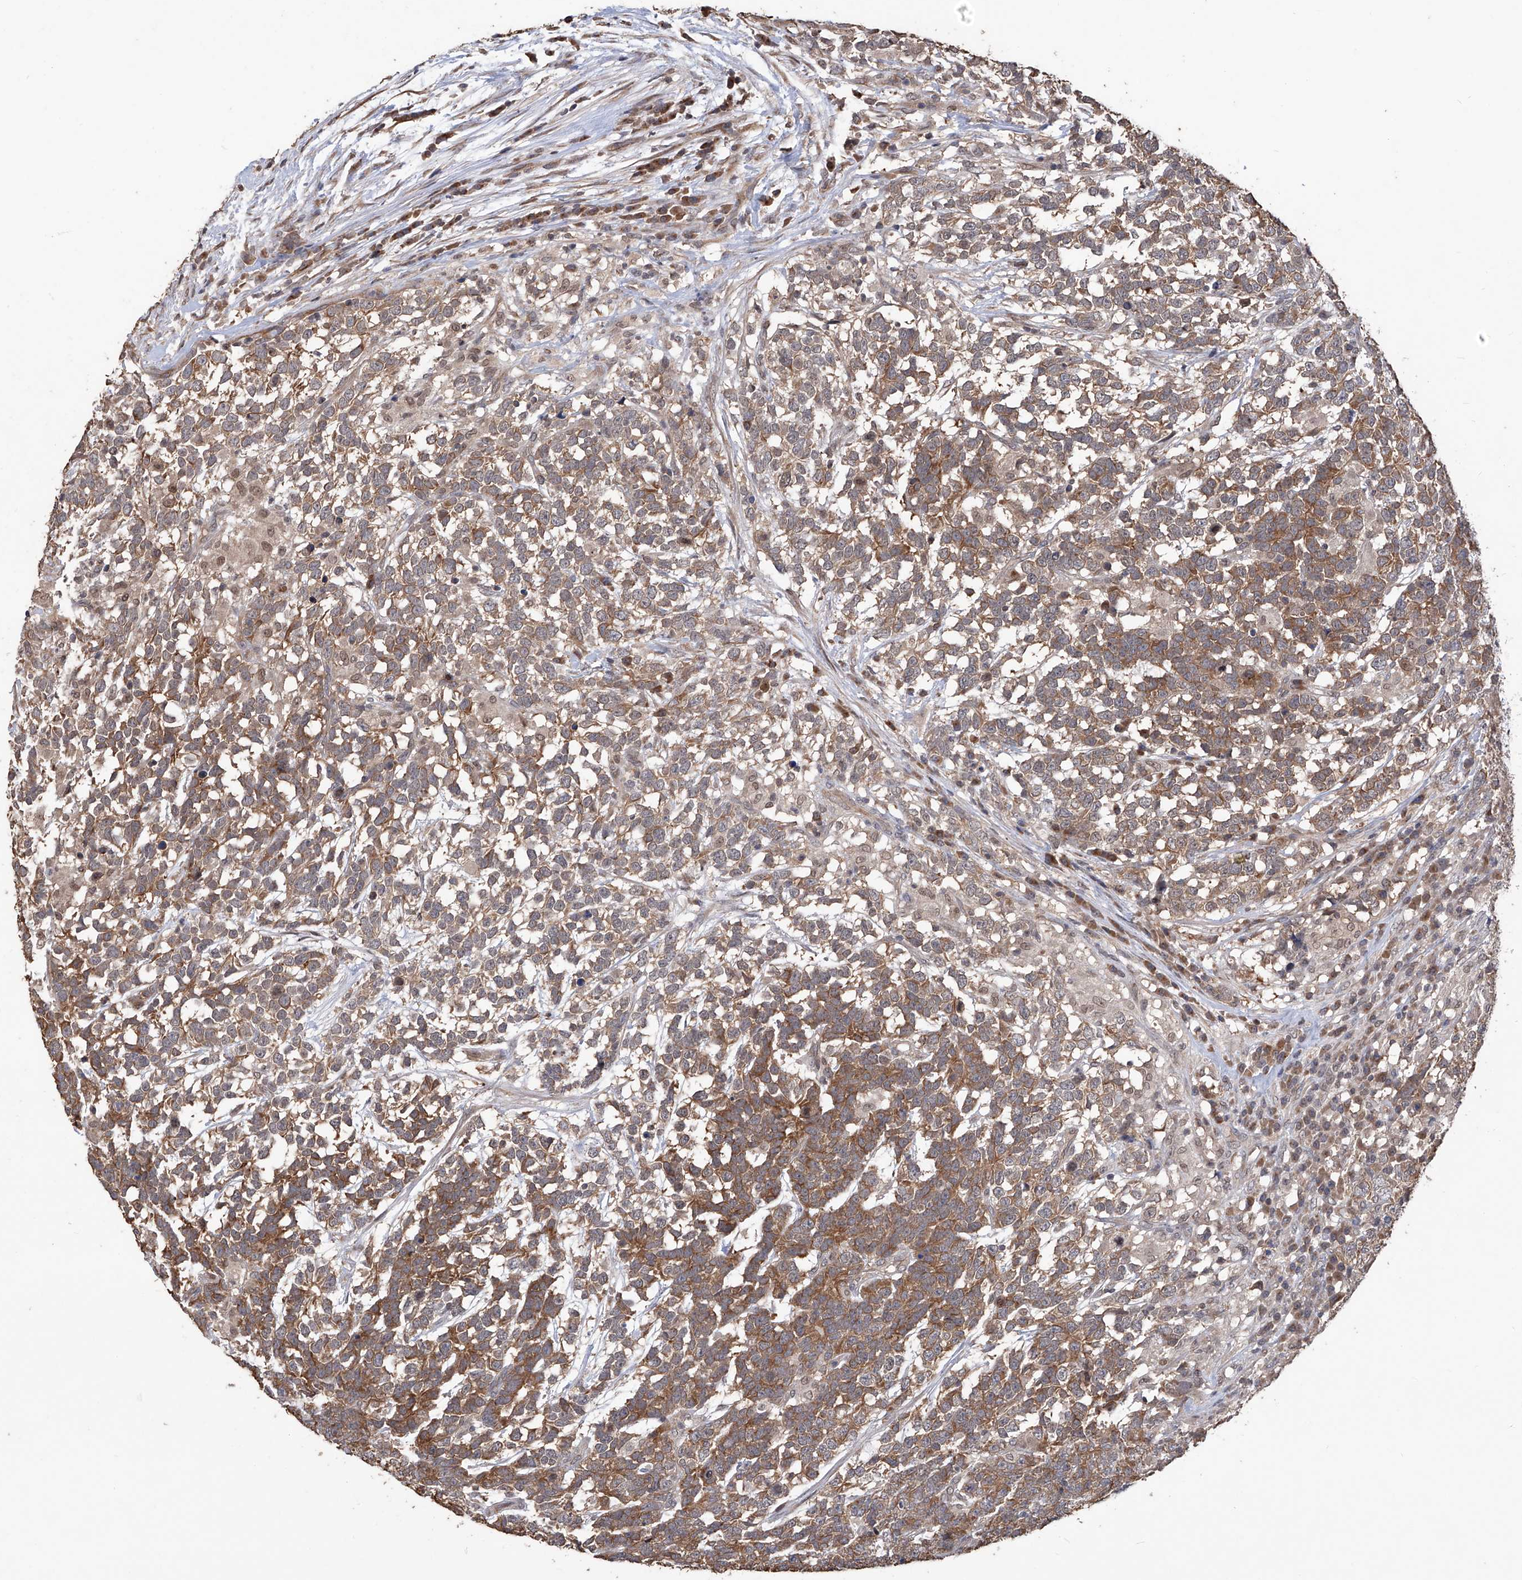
{"staining": {"intensity": "moderate", "quantity": ">75%", "location": "cytoplasmic/membranous"}, "tissue": "testis cancer", "cell_type": "Tumor cells", "image_type": "cancer", "snomed": [{"axis": "morphology", "description": "Carcinoma, Embryonal, NOS"}, {"axis": "topography", "description": "Testis"}], "caption": "Protein expression by immunohistochemistry (IHC) exhibits moderate cytoplasmic/membranous staining in about >75% of tumor cells in testis cancer.", "gene": "LYSMD4", "patient": {"sex": "male", "age": 26}}